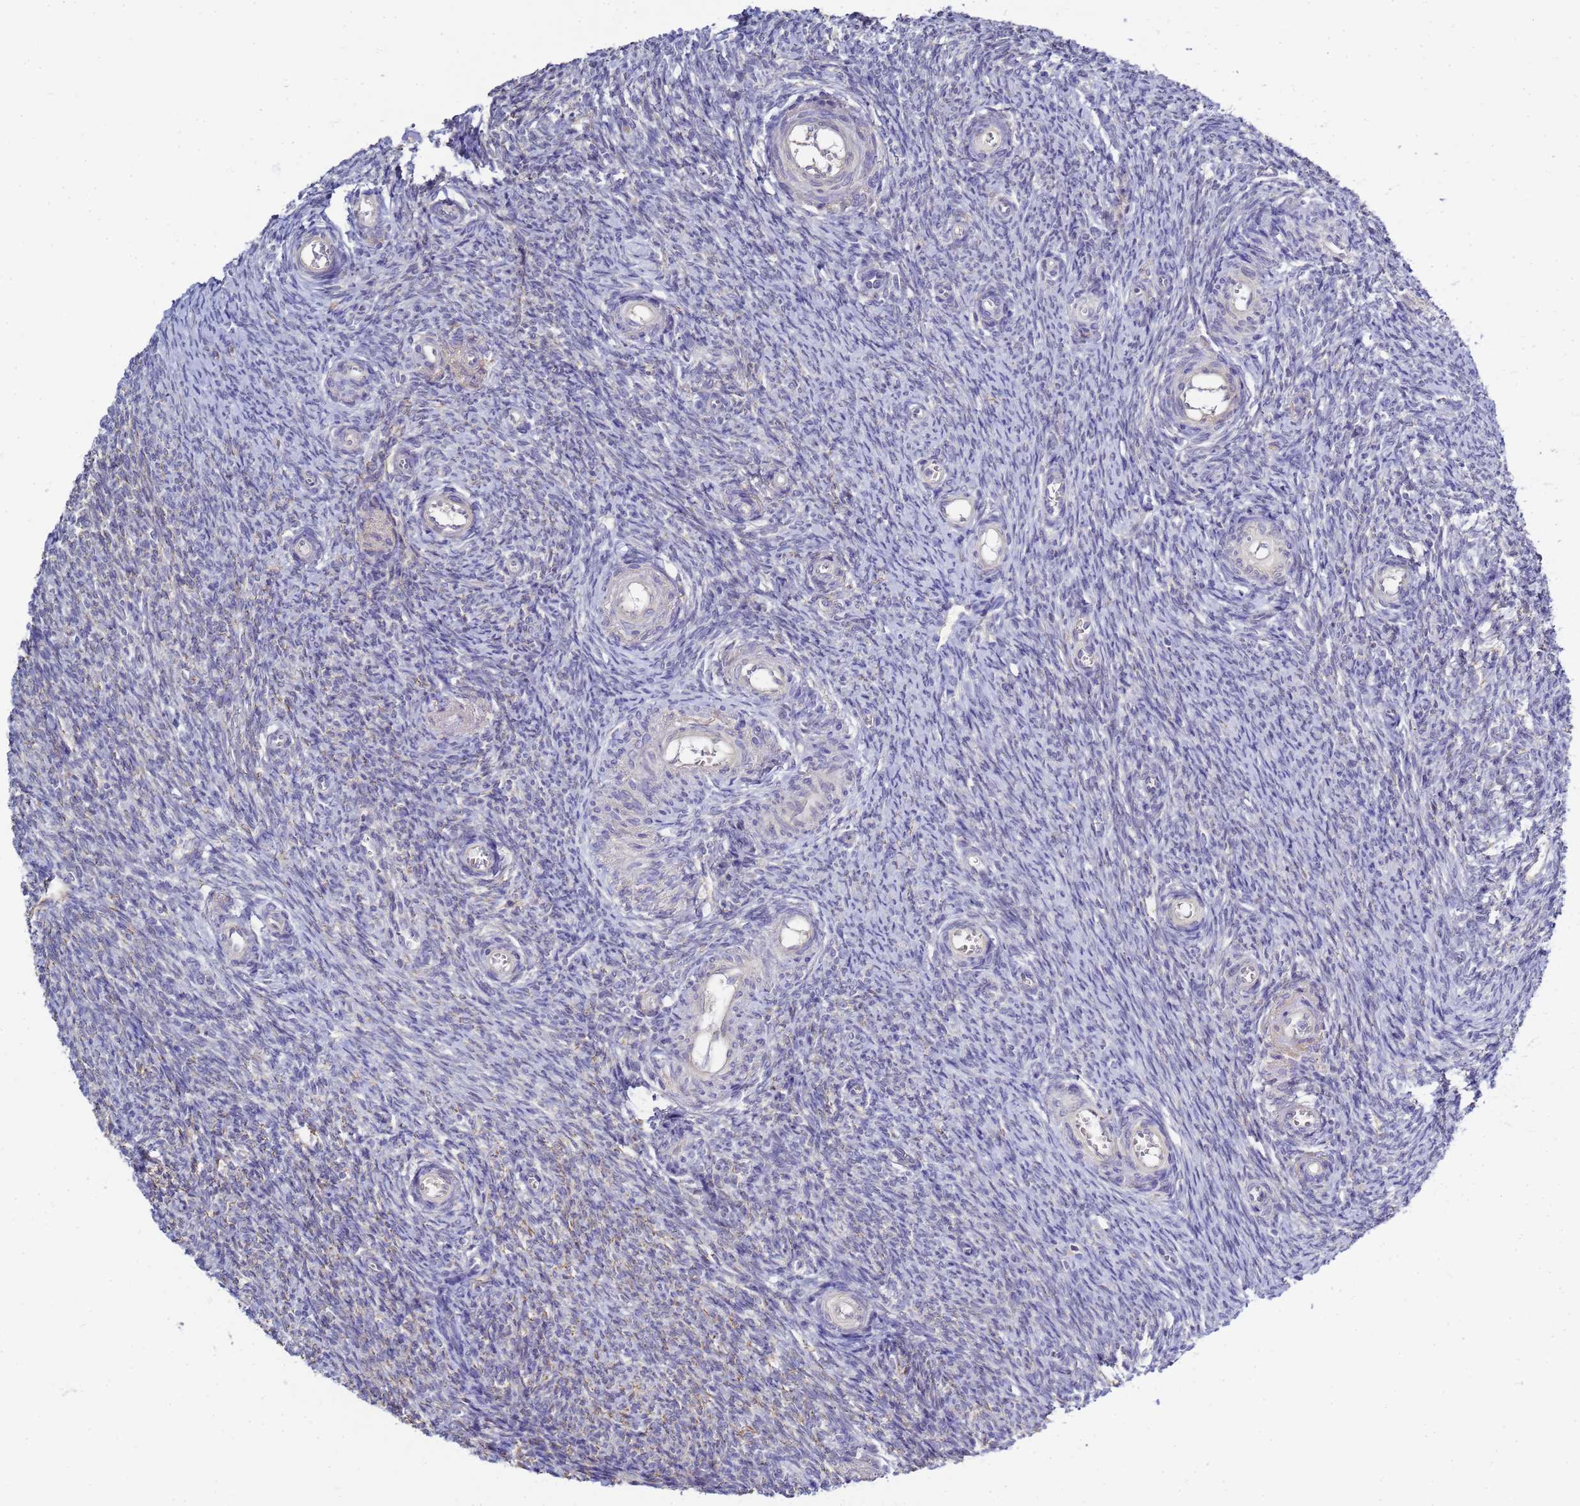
{"staining": {"intensity": "negative", "quantity": "none", "location": "none"}, "tissue": "ovary", "cell_type": "Ovarian stroma cells", "image_type": "normal", "snomed": [{"axis": "morphology", "description": "Normal tissue, NOS"}, {"axis": "topography", "description": "Ovary"}], "caption": "Micrograph shows no significant protein expression in ovarian stroma cells of benign ovary.", "gene": "TBCD", "patient": {"sex": "female", "age": 44}}